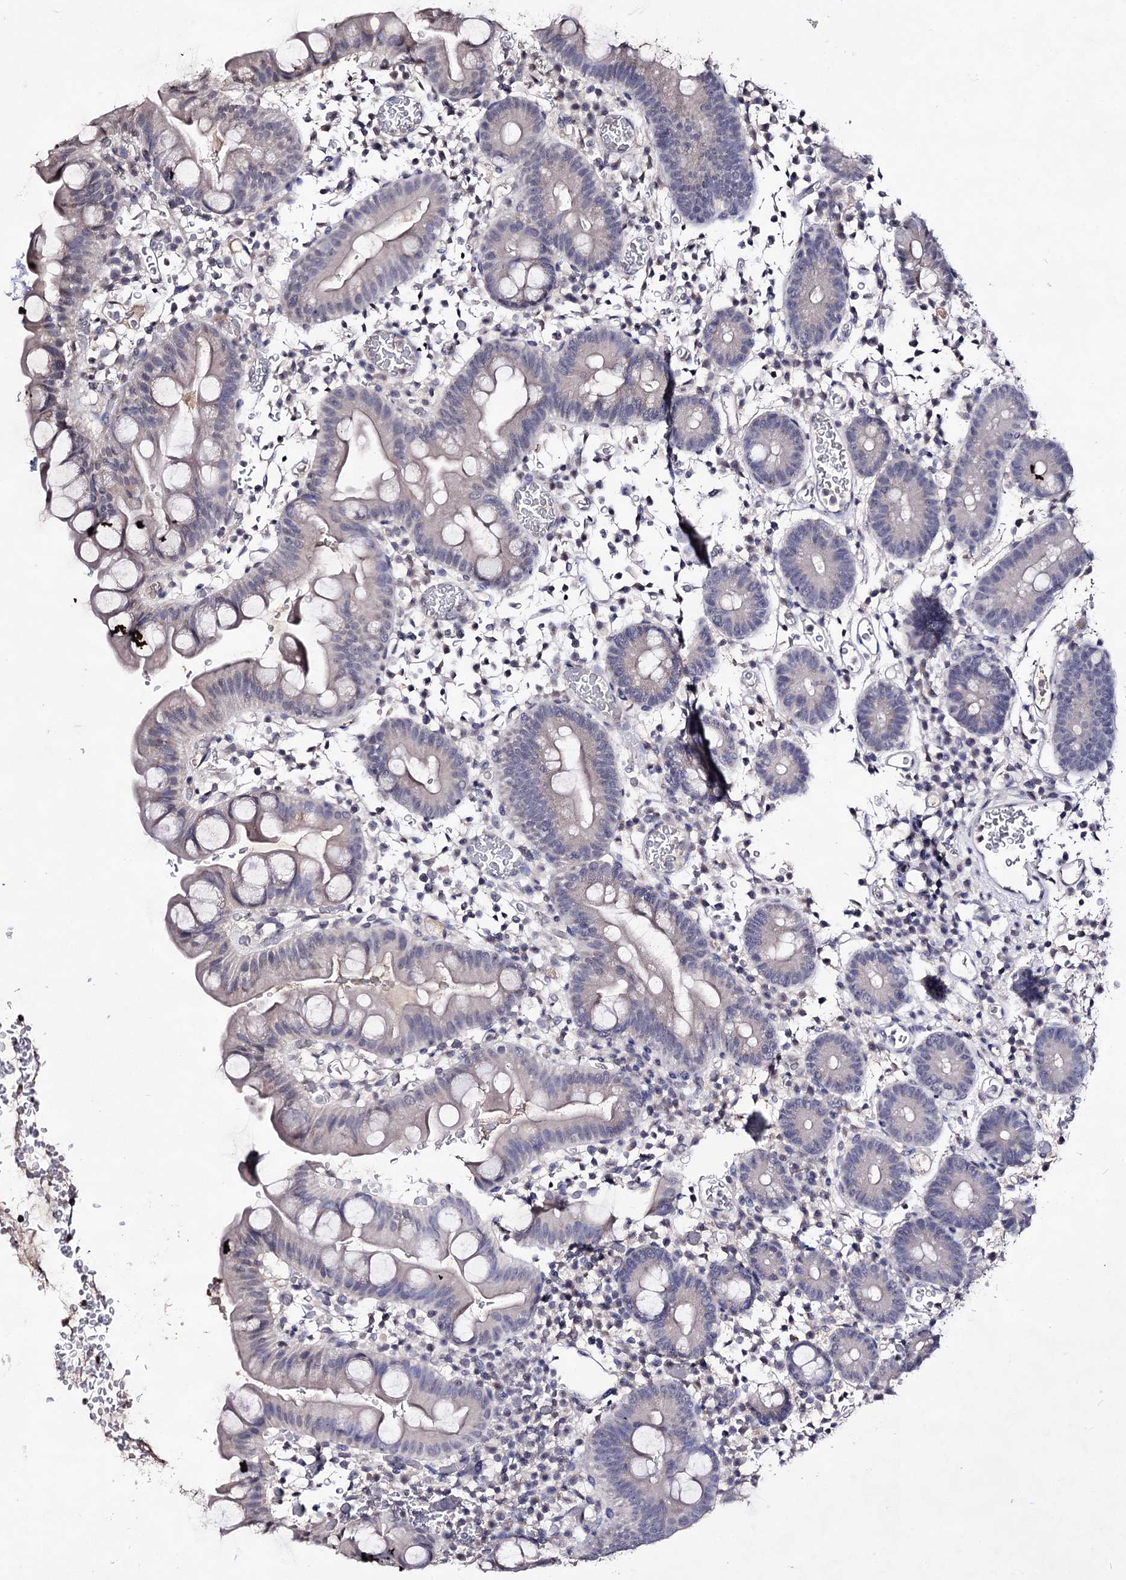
{"staining": {"intensity": "negative", "quantity": "none", "location": "none"}, "tissue": "small intestine", "cell_type": "Glandular cells", "image_type": "normal", "snomed": [{"axis": "morphology", "description": "Normal tissue, NOS"}, {"axis": "topography", "description": "Stomach, upper"}, {"axis": "topography", "description": "Stomach, lower"}, {"axis": "topography", "description": "Small intestine"}], "caption": "DAB immunohistochemical staining of unremarkable small intestine demonstrates no significant staining in glandular cells. (Stains: DAB (3,3'-diaminobenzidine) immunohistochemistry with hematoxylin counter stain, Microscopy: brightfield microscopy at high magnification).", "gene": "PLIN1", "patient": {"sex": "male", "age": 68}}